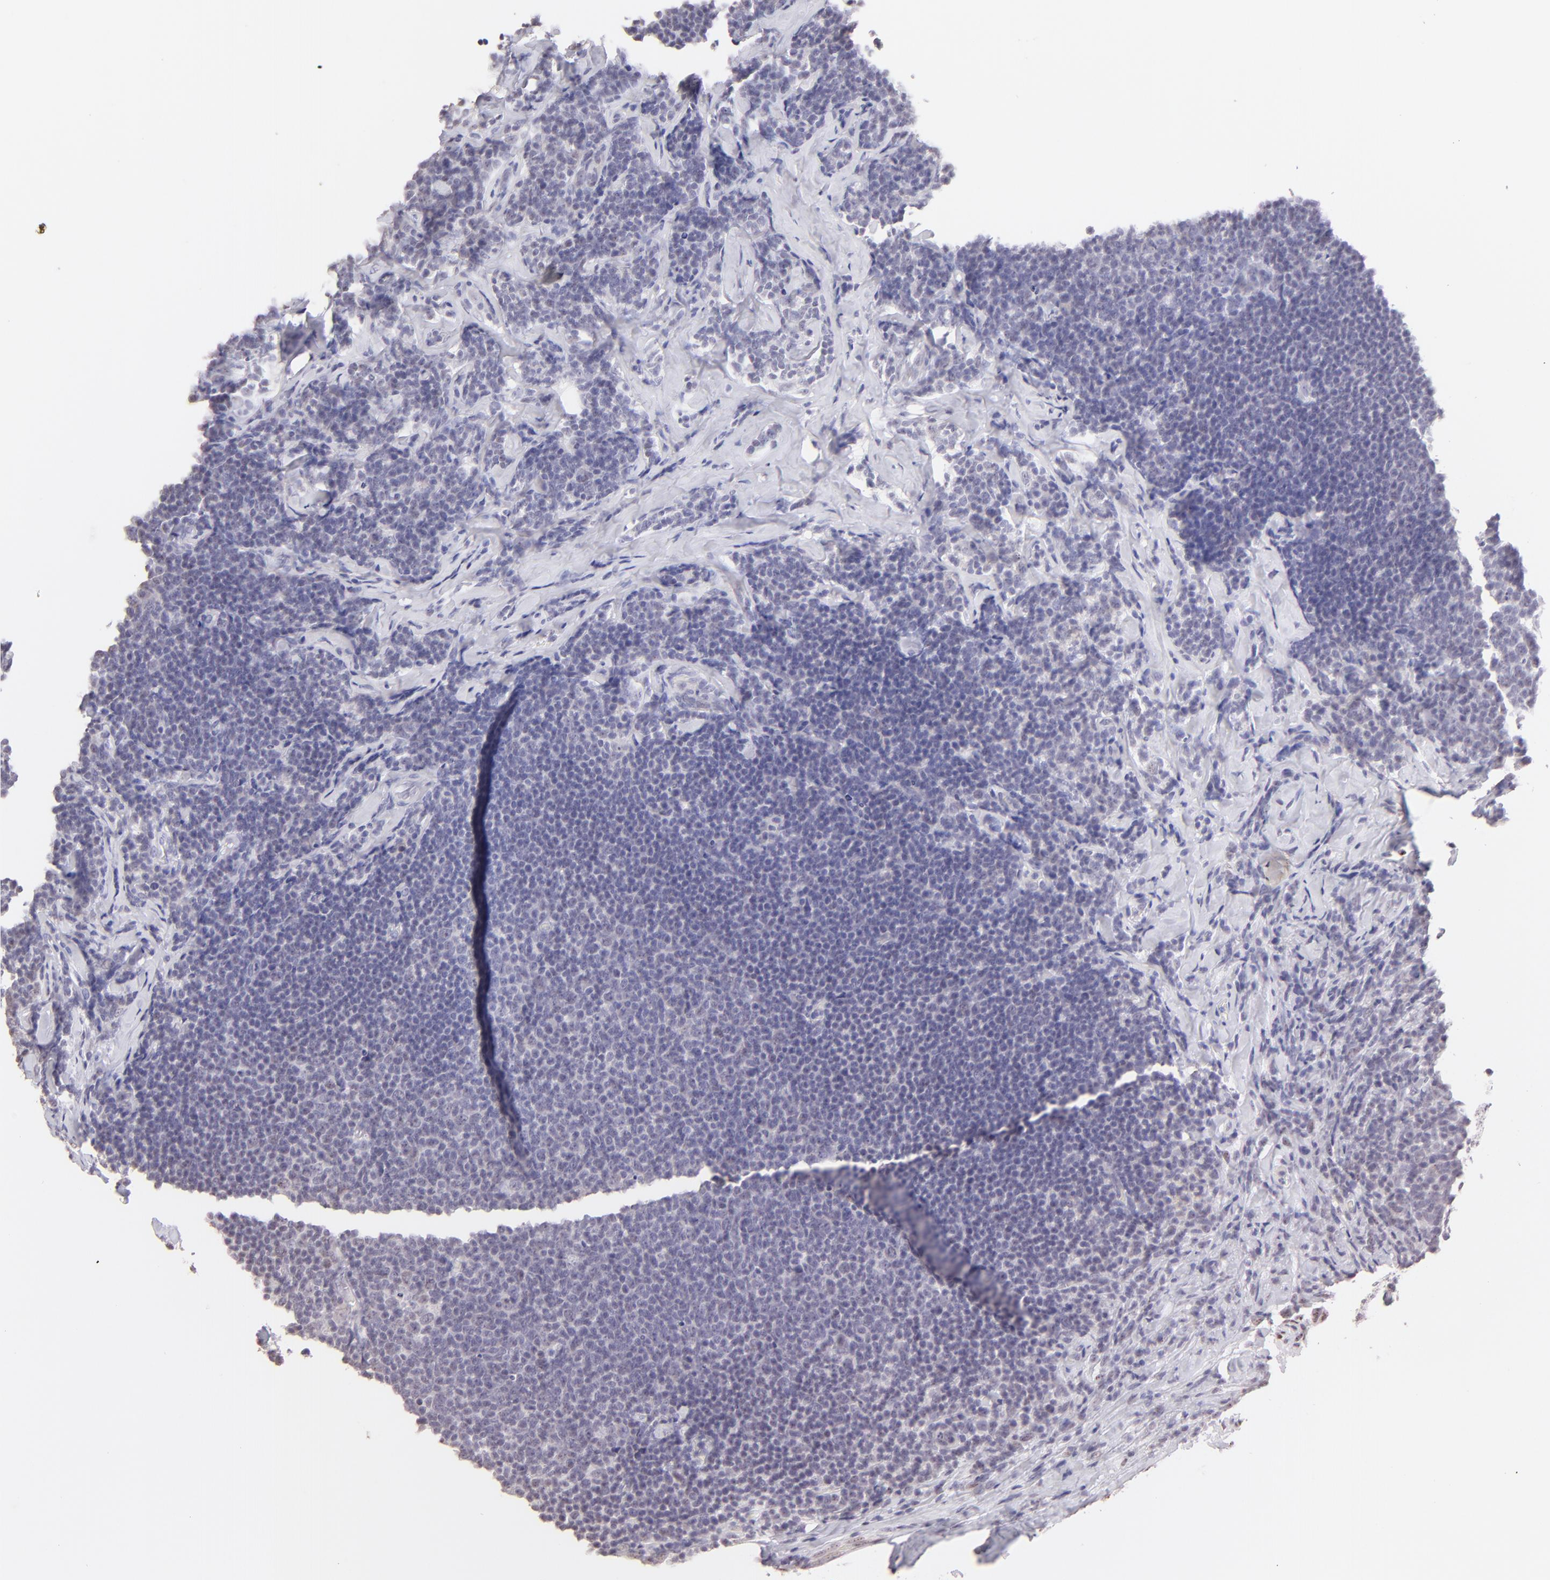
{"staining": {"intensity": "negative", "quantity": "none", "location": "none"}, "tissue": "lymphoma", "cell_type": "Tumor cells", "image_type": "cancer", "snomed": [{"axis": "morphology", "description": "Malignant lymphoma, non-Hodgkin's type, Low grade"}, {"axis": "topography", "description": "Lymph node"}], "caption": "This is an immunohistochemistry (IHC) micrograph of malignant lymphoma, non-Hodgkin's type (low-grade). There is no positivity in tumor cells.", "gene": "MAGEA1", "patient": {"sex": "male", "age": 74}}